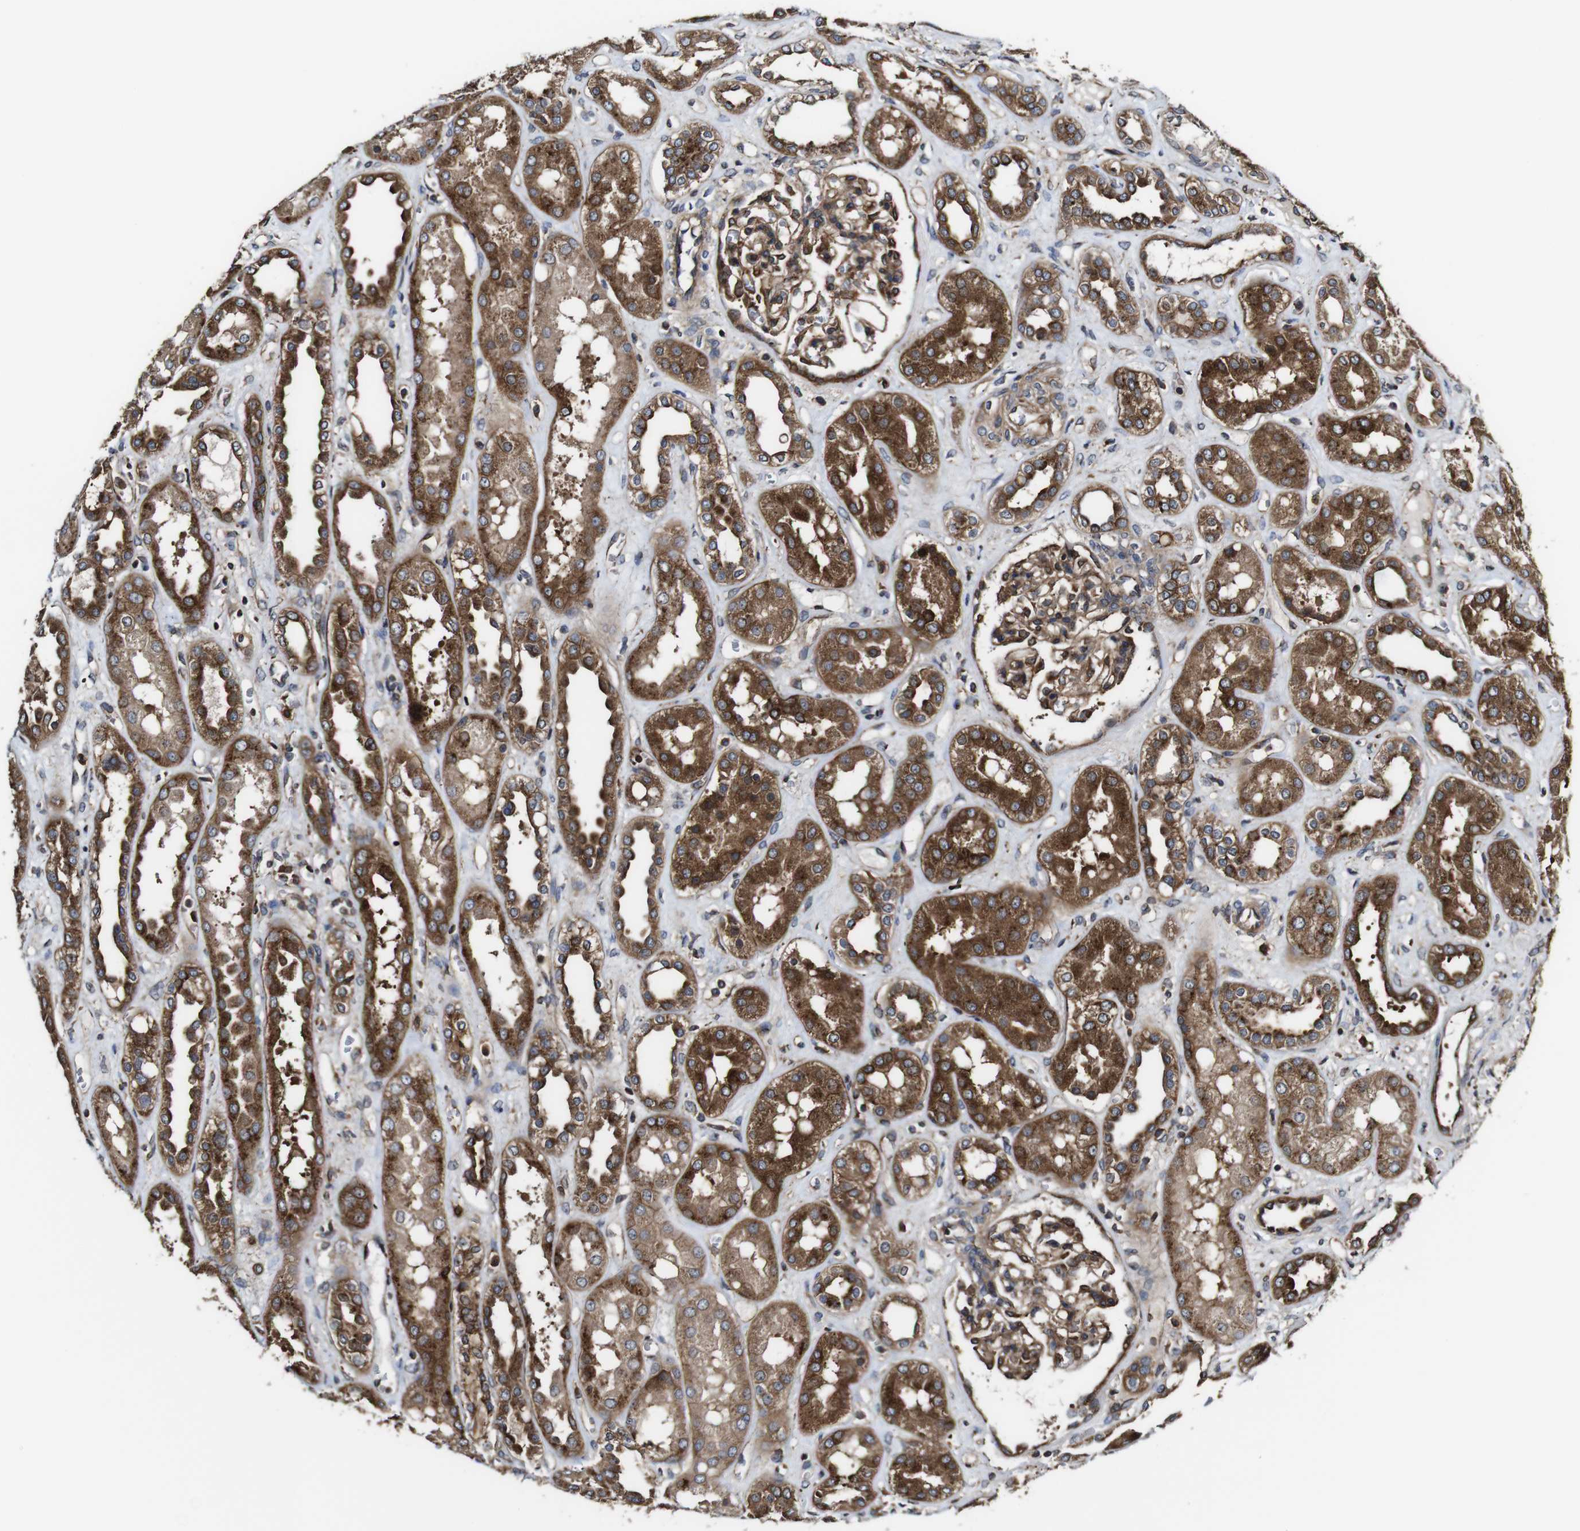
{"staining": {"intensity": "moderate", "quantity": ">75%", "location": "cytoplasmic/membranous"}, "tissue": "kidney", "cell_type": "Cells in glomeruli", "image_type": "normal", "snomed": [{"axis": "morphology", "description": "Normal tissue, NOS"}, {"axis": "topography", "description": "Kidney"}], "caption": "Cells in glomeruli display moderate cytoplasmic/membranous positivity in approximately >75% of cells in benign kidney.", "gene": "TNIK", "patient": {"sex": "male", "age": 59}}